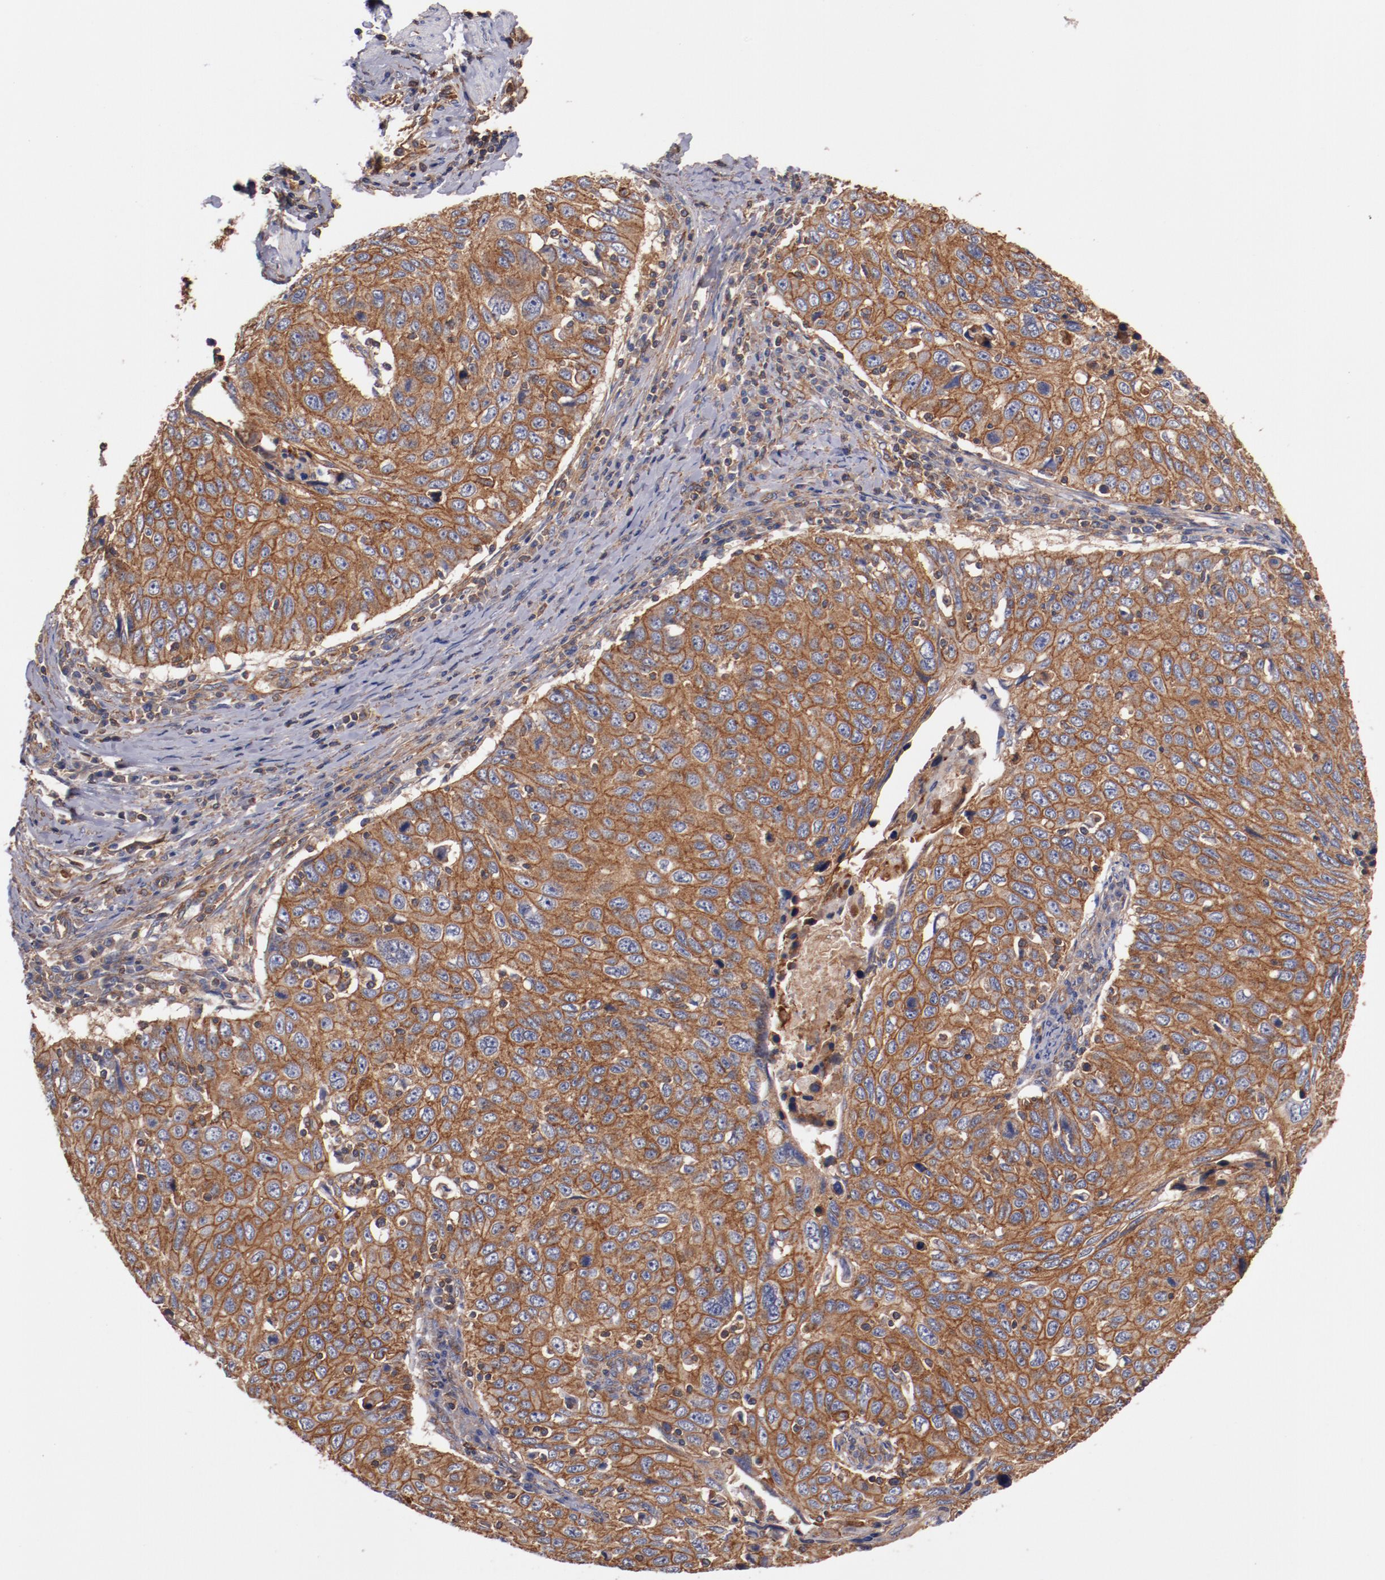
{"staining": {"intensity": "strong", "quantity": ">75%", "location": "cytoplasmic/membranous"}, "tissue": "cervical cancer", "cell_type": "Tumor cells", "image_type": "cancer", "snomed": [{"axis": "morphology", "description": "Squamous cell carcinoma, NOS"}, {"axis": "topography", "description": "Cervix"}], "caption": "Tumor cells show strong cytoplasmic/membranous positivity in approximately >75% of cells in cervical squamous cell carcinoma.", "gene": "TMOD3", "patient": {"sex": "female", "age": 53}}